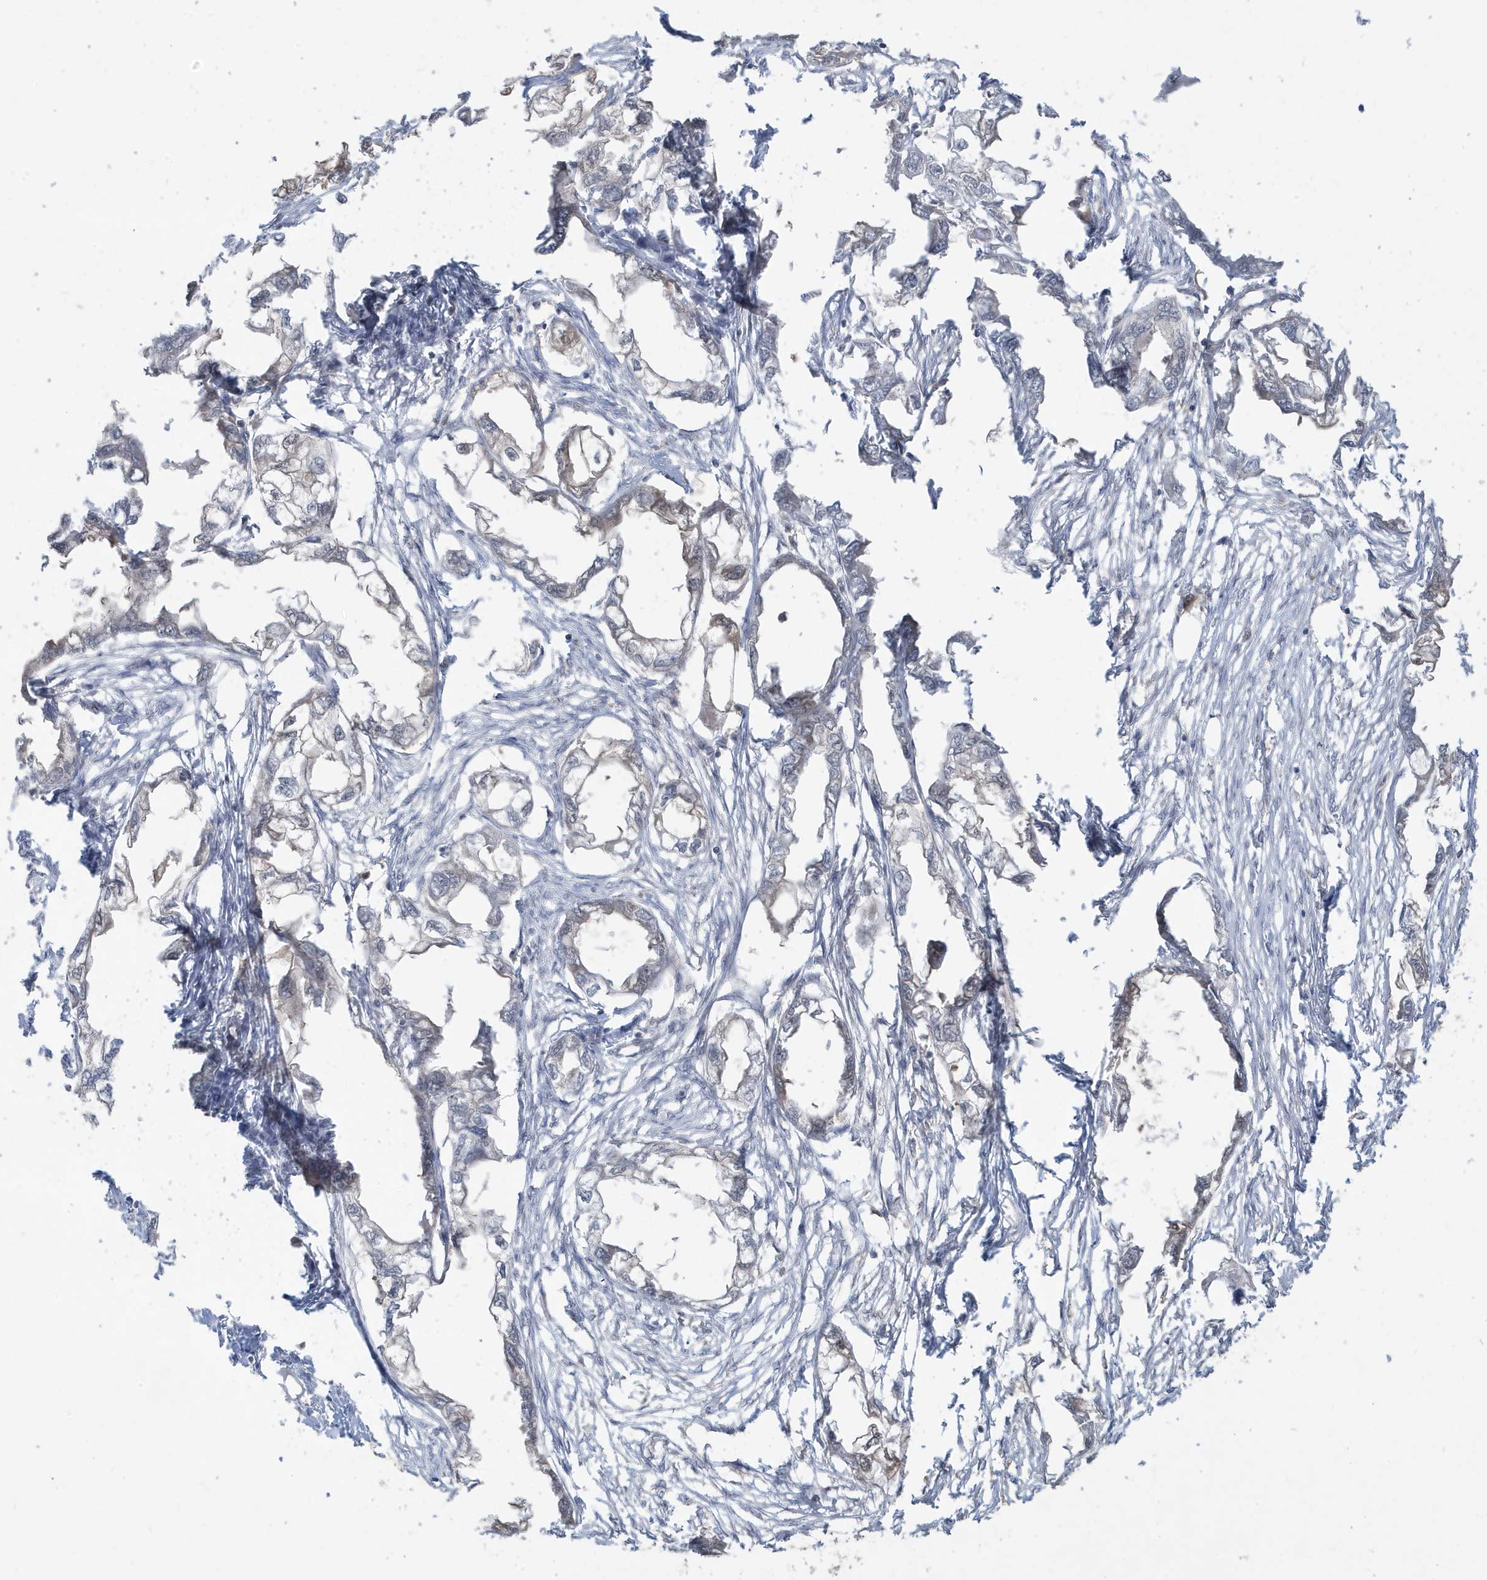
{"staining": {"intensity": "negative", "quantity": "none", "location": "none"}, "tissue": "endometrial cancer", "cell_type": "Tumor cells", "image_type": "cancer", "snomed": [{"axis": "morphology", "description": "Adenocarcinoma, NOS"}, {"axis": "morphology", "description": "Adenocarcinoma, metastatic, NOS"}, {"axis": "topography", "description": "Adipose tissue"}, {"axis": "topography", "description": "Endometrium"}], "caption": "Immunohistochemistry photomicrograph of neoplastic tissue: human endometrial adenocarcinoma stained with DAB displays no significant protein expression in tumor cells. (DAB IHC with hematoxylin counter stain).", "gene": "PRRT3", "patient": {"sex": "female", "age": 67}}